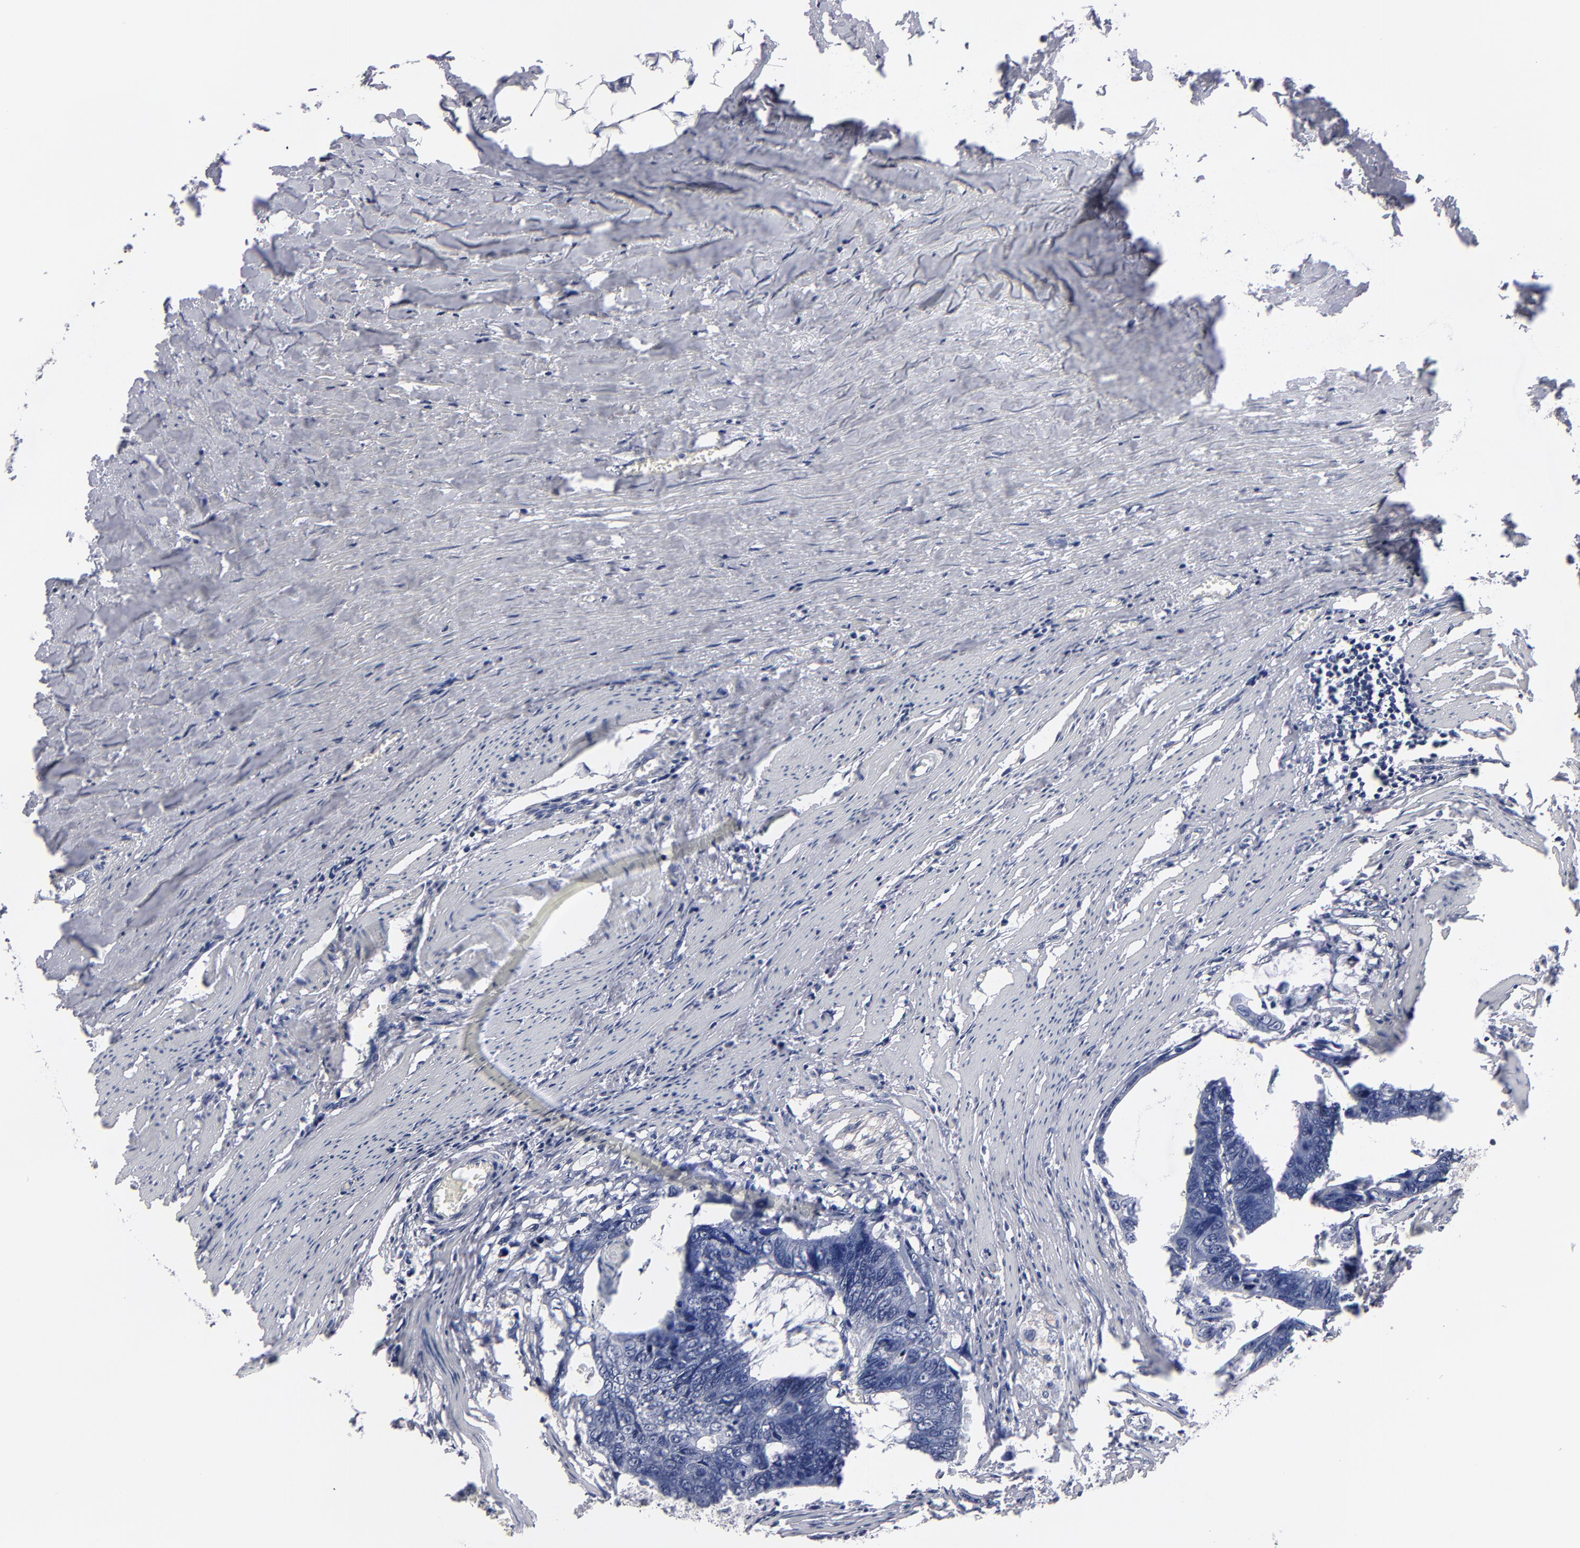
{"staining": {"intensity": "negative", "quantity": "none", "location": "none"}, "tissue": "colorectal cancer", "cell_type": "Tumor cells", "image_type": "cancer", "snomed": [{"axis": "morphology", "description": "Adenocarcinoma, NOS"}, {"axis": "topography", "description": "Colon"}], "caption": "Immunohistochemistry (IHC) of human adenocarcinoma (colorectal) exhibits no positivity in tumor cells.", "gene": "CCDC80", "patient": {"sex": "female", "age": 55}}